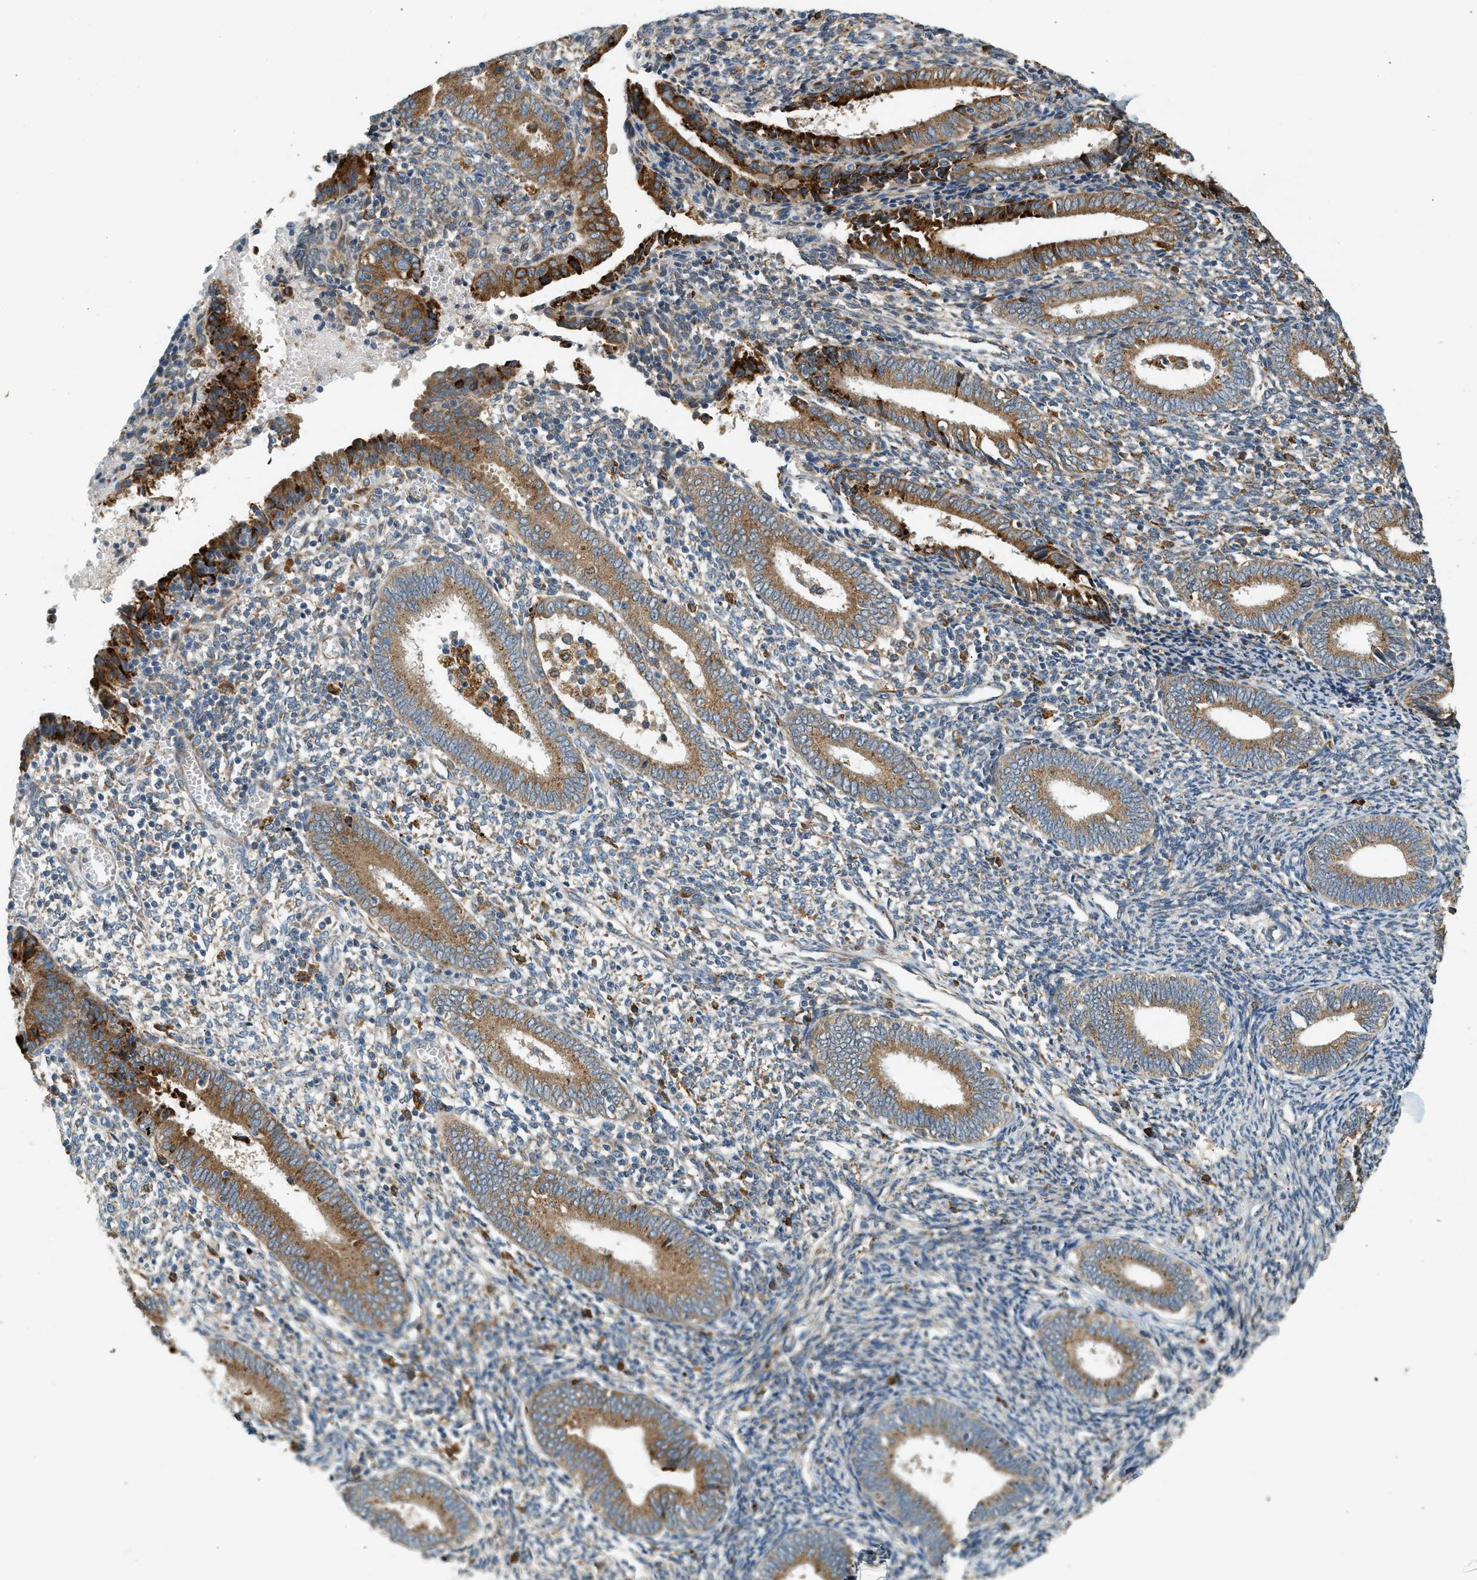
{"staining": {"intensity": "moderate", "quantity": "<25%", "location": "cytoplasmic/membranous"}, "tissue": "endometrium", "cell_type": "Cells in endometrial stroma", "image_type": "normal", "snomed": [{"axis": "morphology", "description": "Normal tissue, NOS"}, {"axis": "topography", "description": "Endometrium"}], "caption": "Endometrium stained with immunohistochemistry displays moderate cytoplasmic/membranous expression in approximately <25% of cells in endometrial stroma.", "gene": "CTSB", "patient": {"sex": "female", "age": 41}}